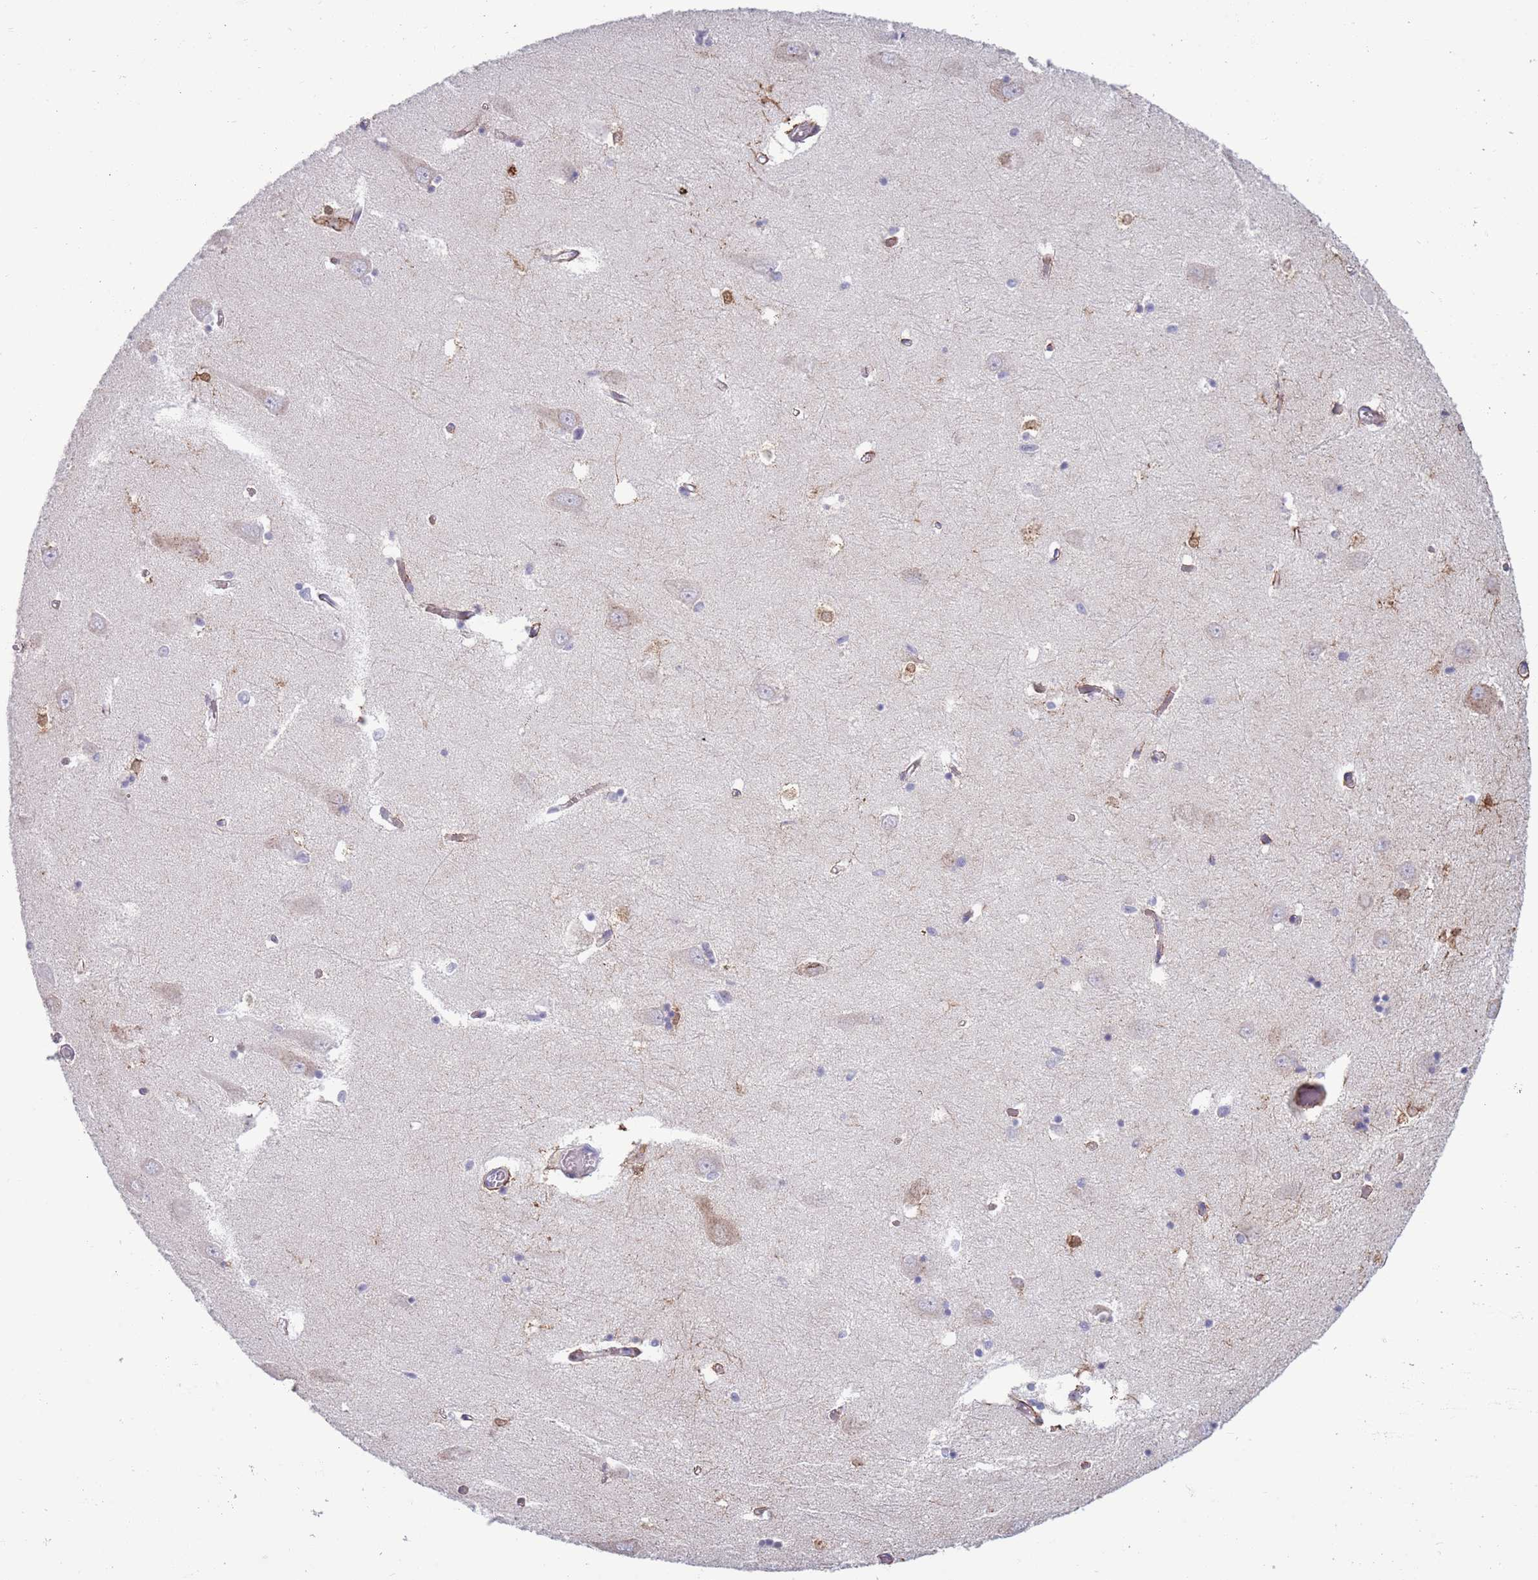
{"staining": {"intensity": "strong", "quantity": "<25%", "location": "cytoplasmic/membranous,nuclear"}, "tissue": "hippocampus", "cell_type": "Glial cells", "image_type": "normal", "snomed": [{"axis": "morphology", "description": "Normal tissue, NOS"}, {"axis": "topography", "description": "Hippocampus"}], "caption": "DAB (3,3'-diaminobenzidine) immunohistochemical staining of benign human hippocampus shows strong cytoplasmic/membranous,nuclear protein staining in about <25% of glial cells.", "gene": "ACSBG1", "patient": {"sex": "male", "age": 70}}